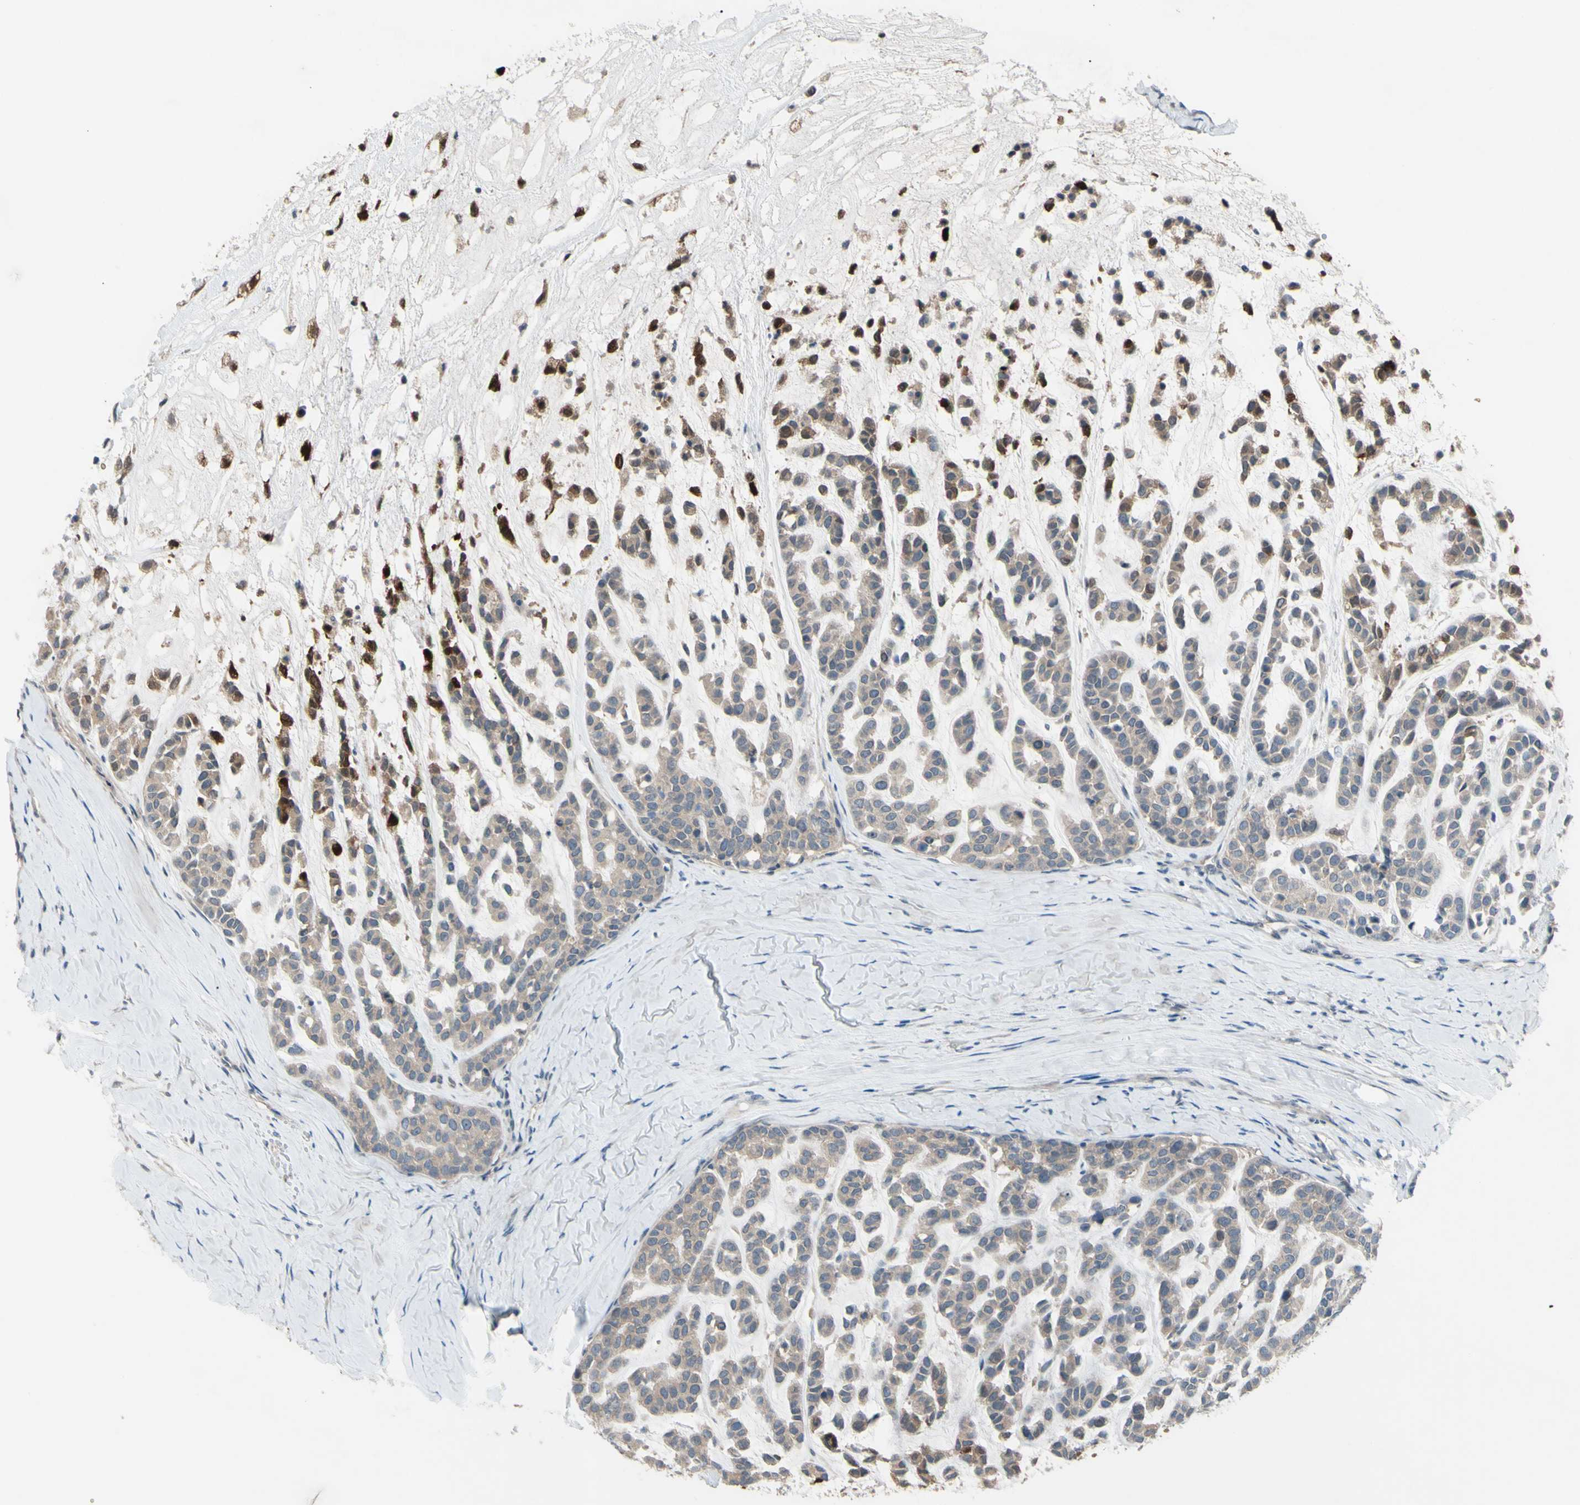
{"staining": {"intensity": "strong", "quantity": "<25%", "location": "cytoplasmic/membranous"}, "tissue": "head and neck cancer", "cell_type": "Tumor cells", "image_type": "cancer", "snomed": [{"axis": "morphology", "description": "Adenocarcinoma, NOS"}, {"axis": "morphology", "description": "Adenoma, NOS"}, {"axis": "topography", "description": "Head-Neck"}], "caption": "A brown stain shows strong cytoplasmic/membranous expression of a protein in human head and neck cancer tumor cells.", "gene": "AFP", "patient": {"sex": "female", "age": 55}}